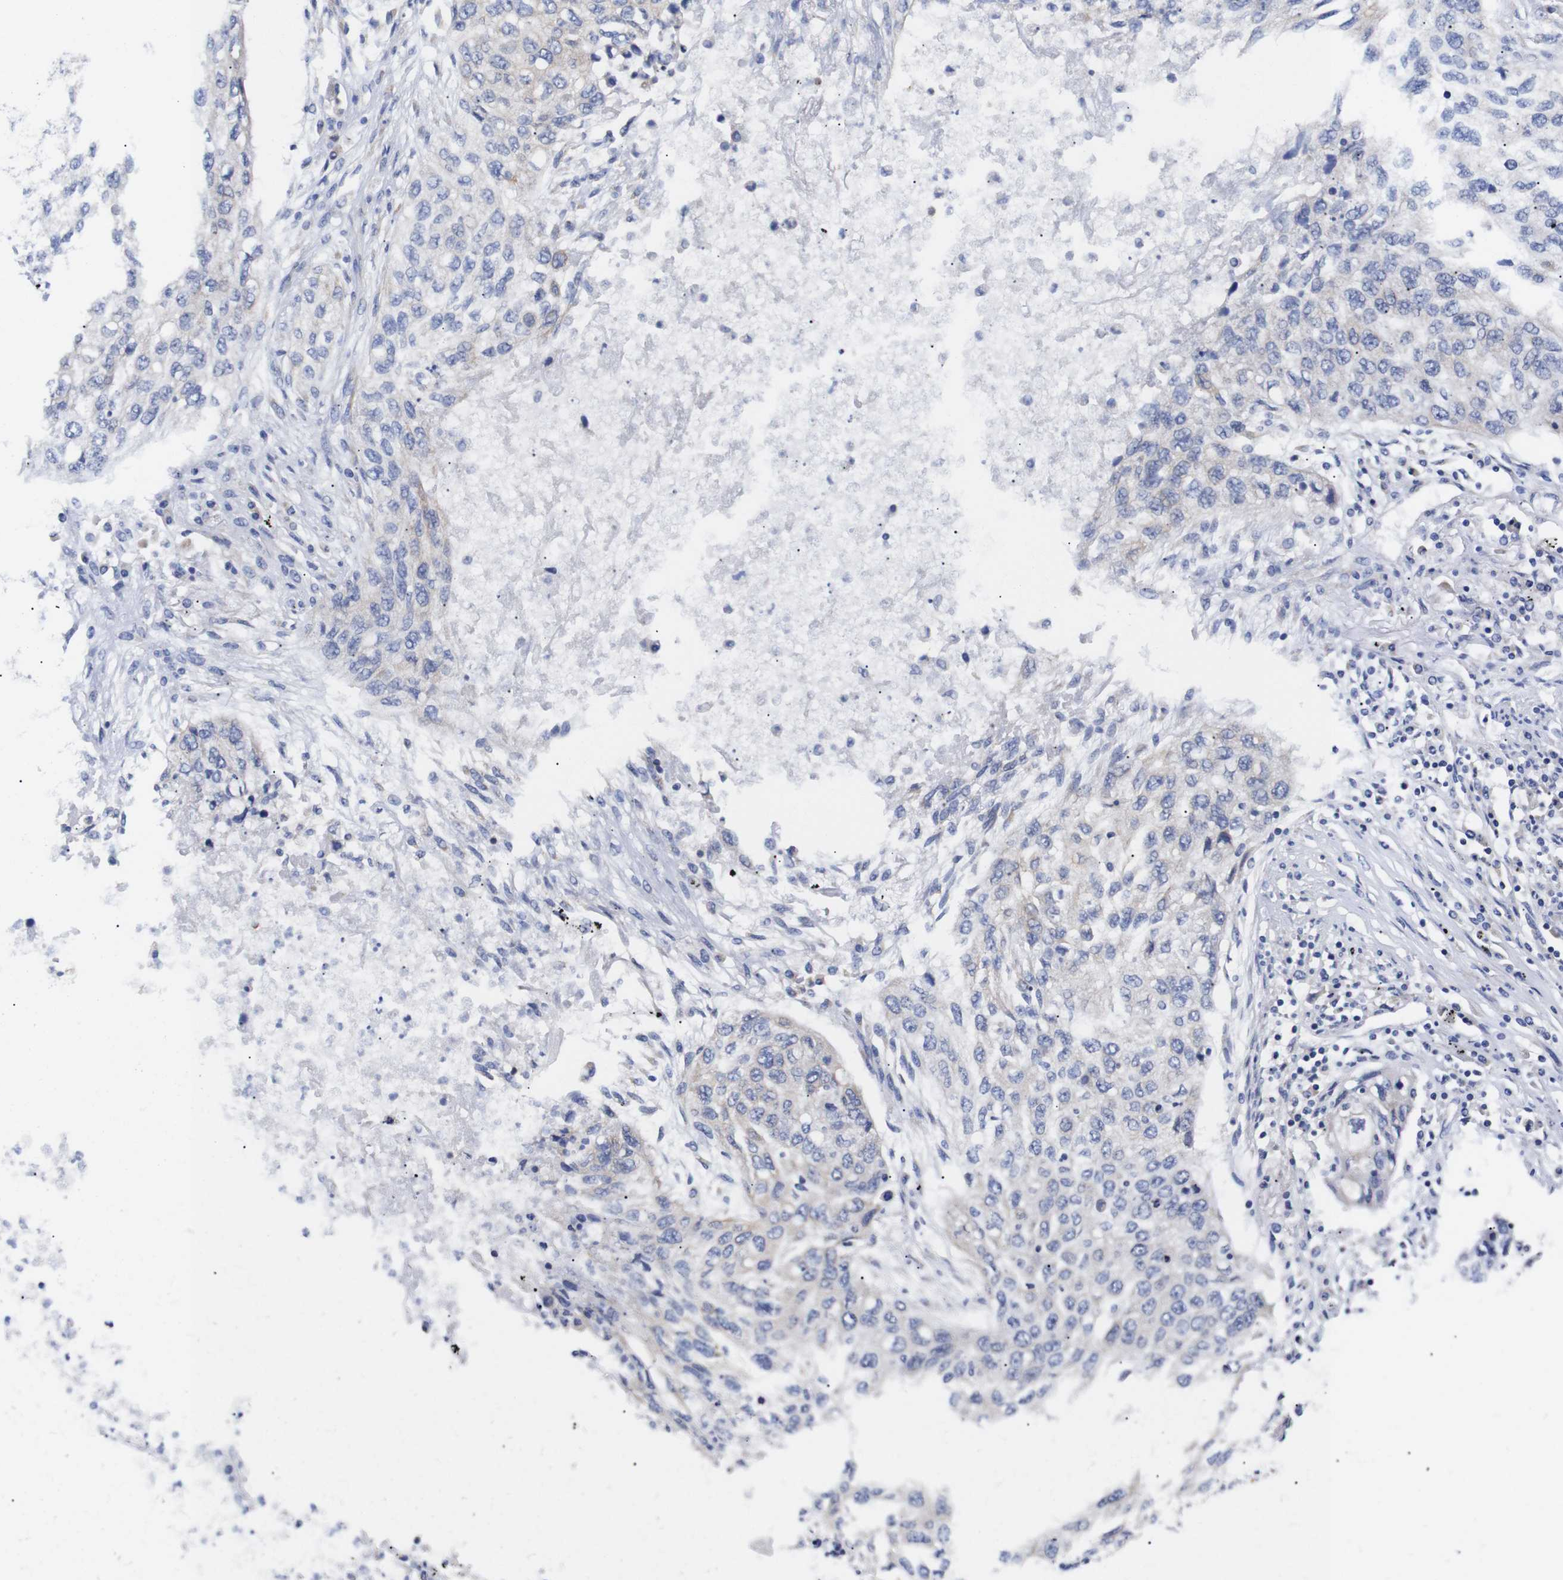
{"staining": {"intensity": "negative", "quantity": "none", "location": "none"}, "tissue": "lung cancer", "cell_type": "Tumor cells", "image_type": "cancer", "snomed": [{"axis": "morphology", "description": "Squamous cell carcinoma, NOS"}, {"axis": "topography", "description": "Lung"}], "caption": "An image of lung cancer stained for a protein demonstrates no brown staining in tumor cells.", "gene": "OPN3", "patient": {"sex": "female", "age": 63}}